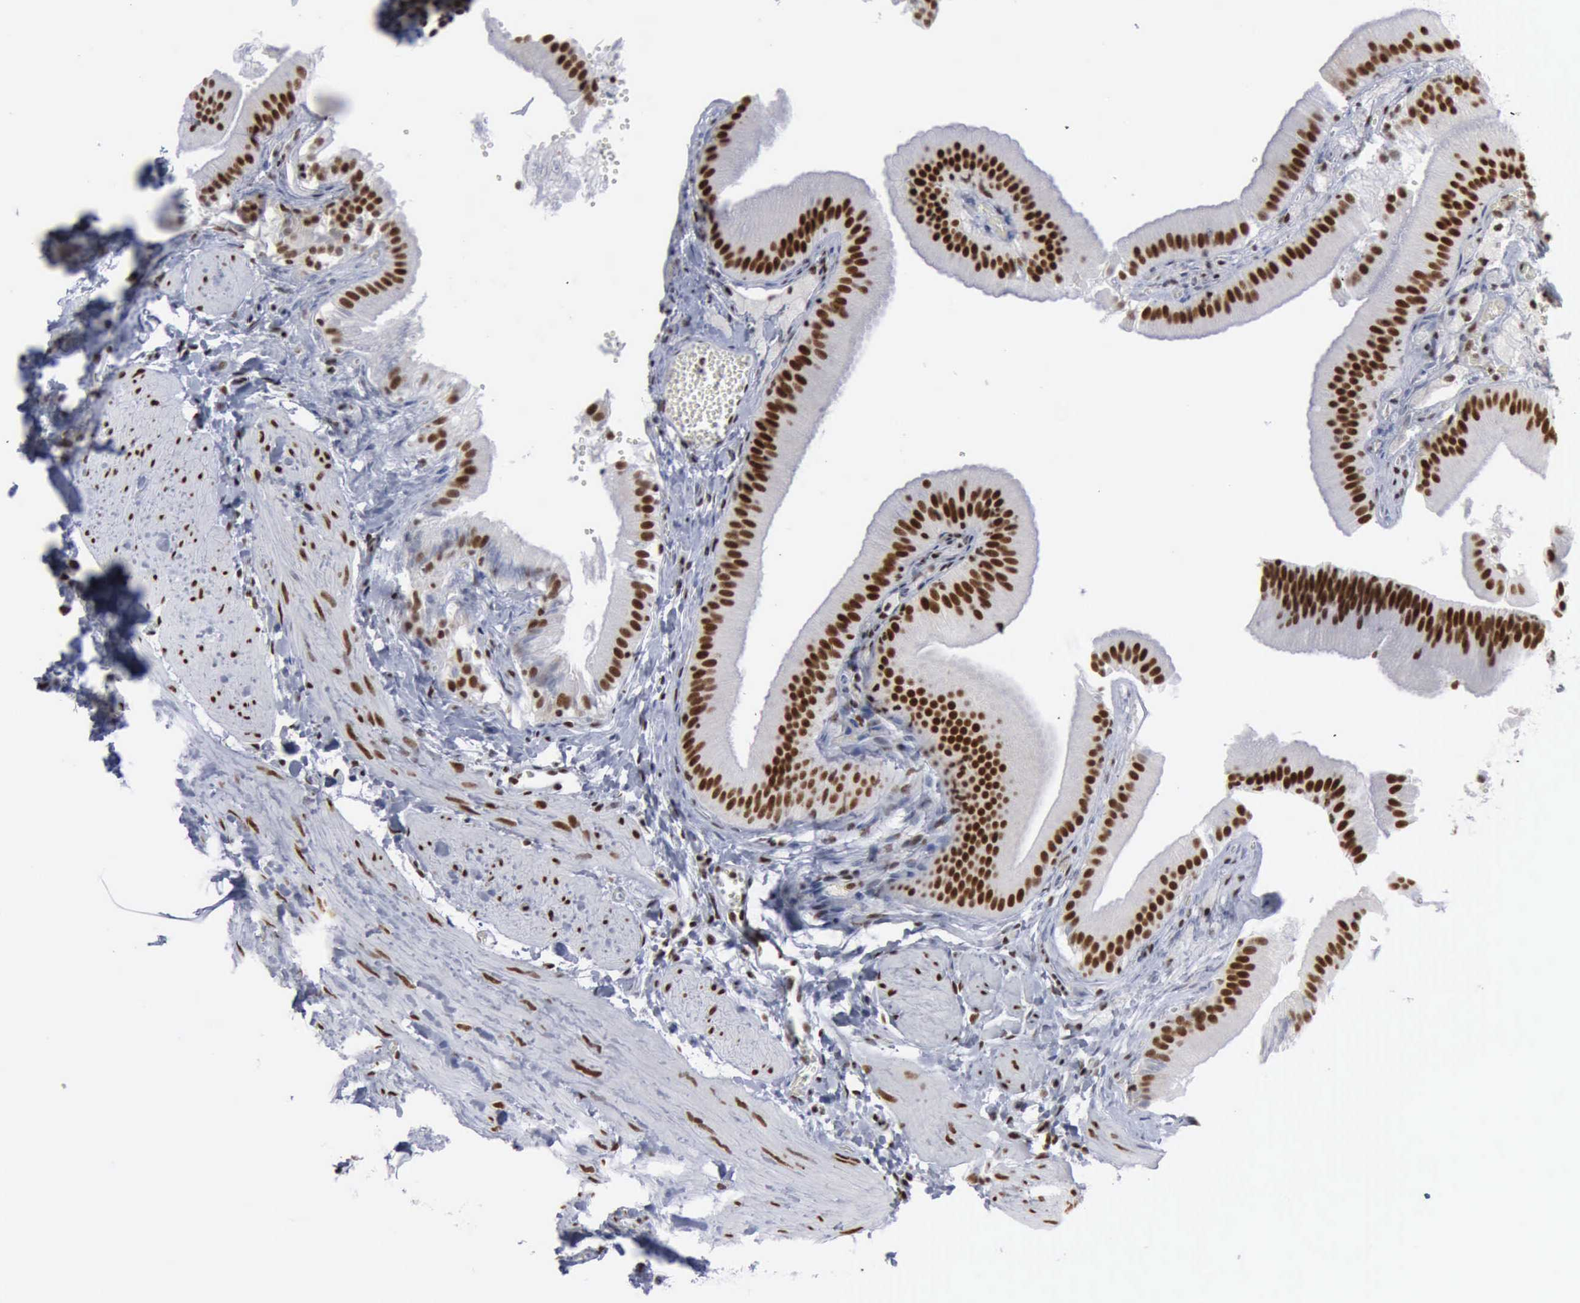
{"staining": {"intensity": "strong", "quantity": ">75%", "location": "nuclear"}, "tissue": "gallbladder", "cell_type": "Glandular cells", "image_type": "normal", "snomed": [{"axis": "morphology", "description": "Normal tissue, NOS"}, {"axis": "topography", "description": "Gallbladder"}], "caption": "There is high levels of strong nuclear staining in glandular cells of unremarkable gallbladder, as demonstrated by immunohistochemical staining (brown color).", "gene": "XPA", "patient": {"sex": "female", "age": 24}}